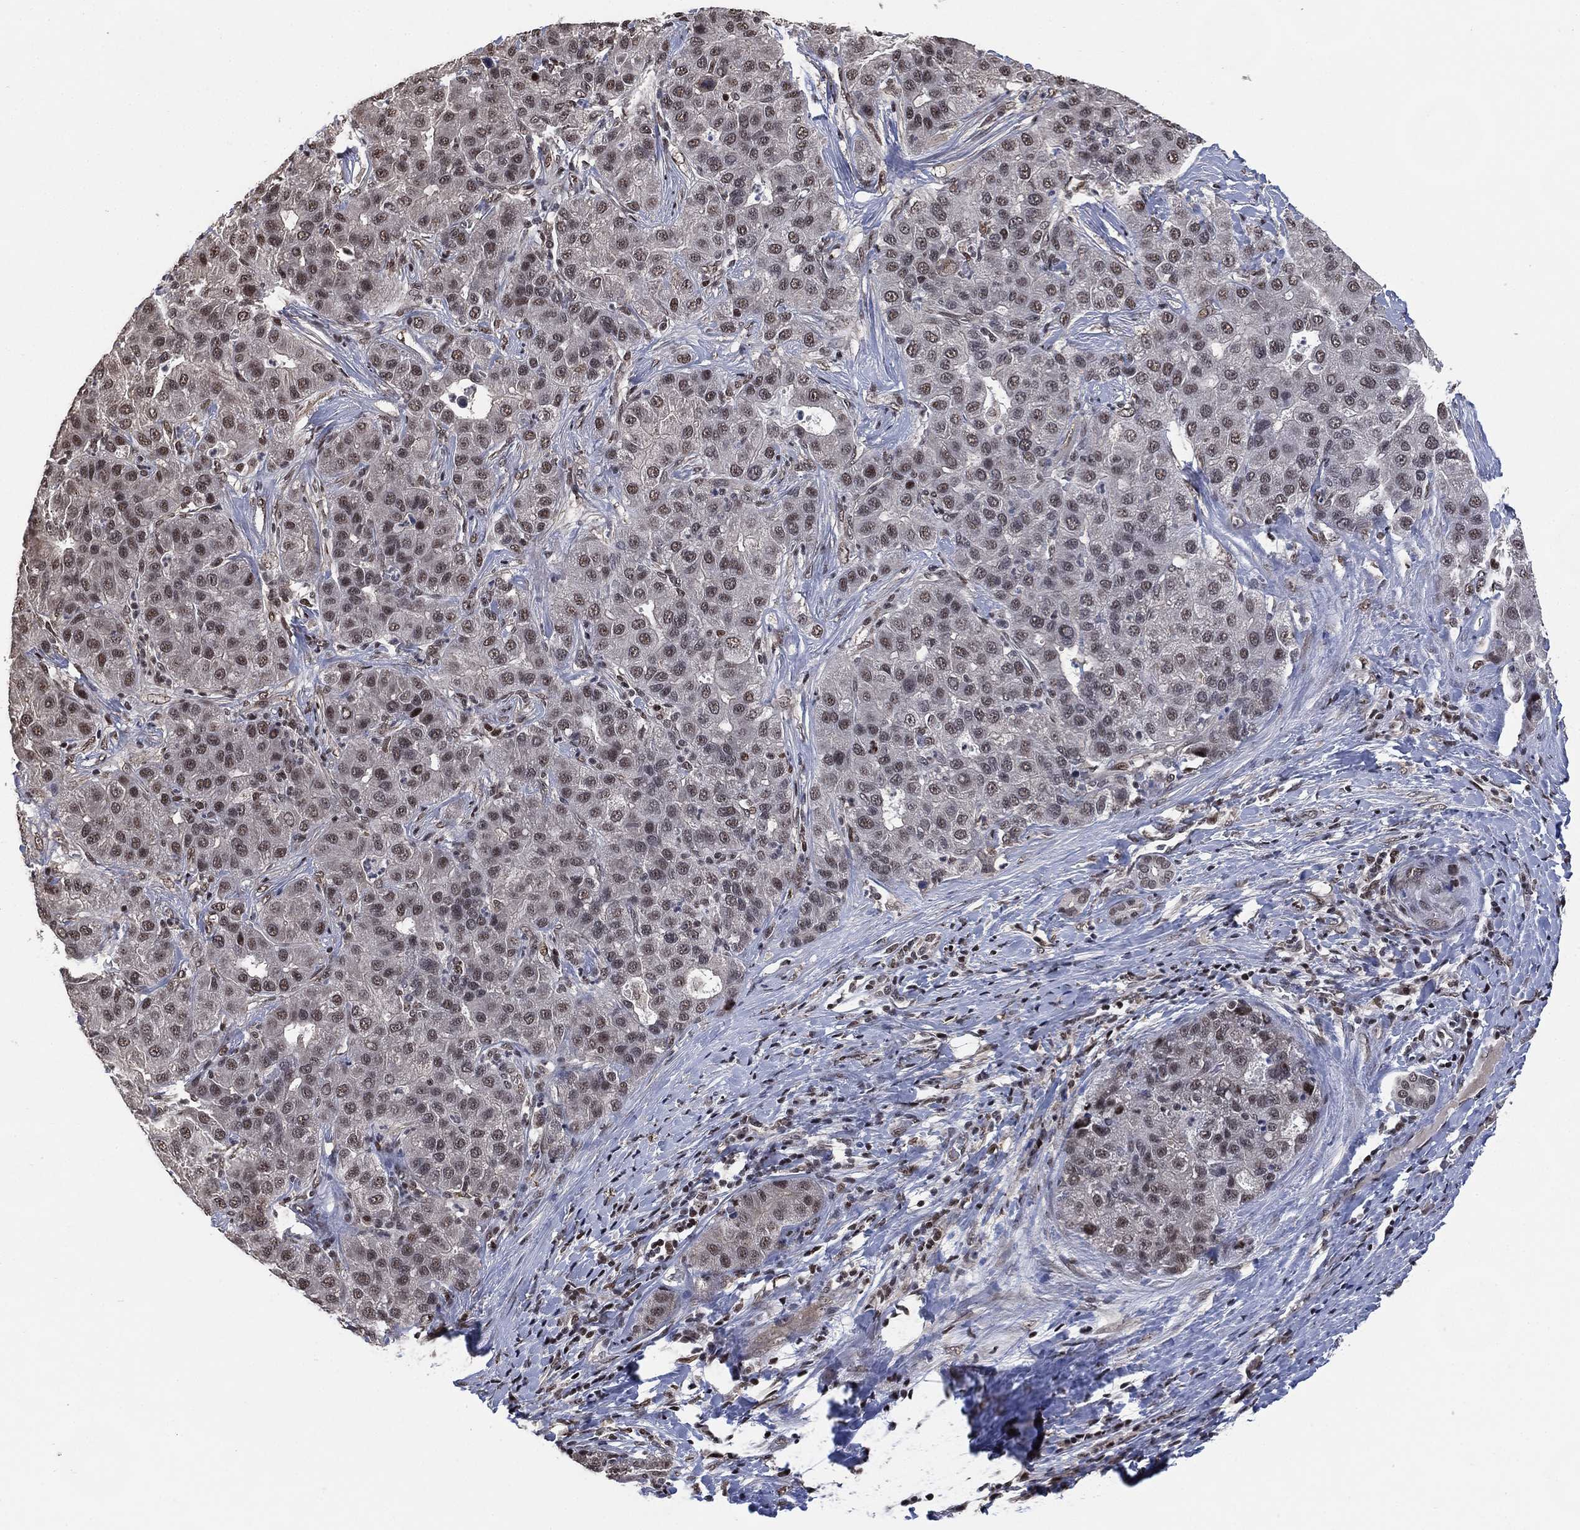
{"staining": {"intensity": "weak", "quantity": "<25%", "location": "nuclear"}, "tissue": "liver cancer", "cell_type": "Tumor cells", "image_type": "cancer", "snomed": [{"axis": "morphology", "description": "Carcinoma, Hepatocellular, NOS"}, {"axis": "topography", "description": "Liver"}], "caption": "There is no significant expression in tumor cells of hepatocellular carcinoma (liver).", "gene": "ZSCAN30", "patient": {"sex": "male", "age": 65}}